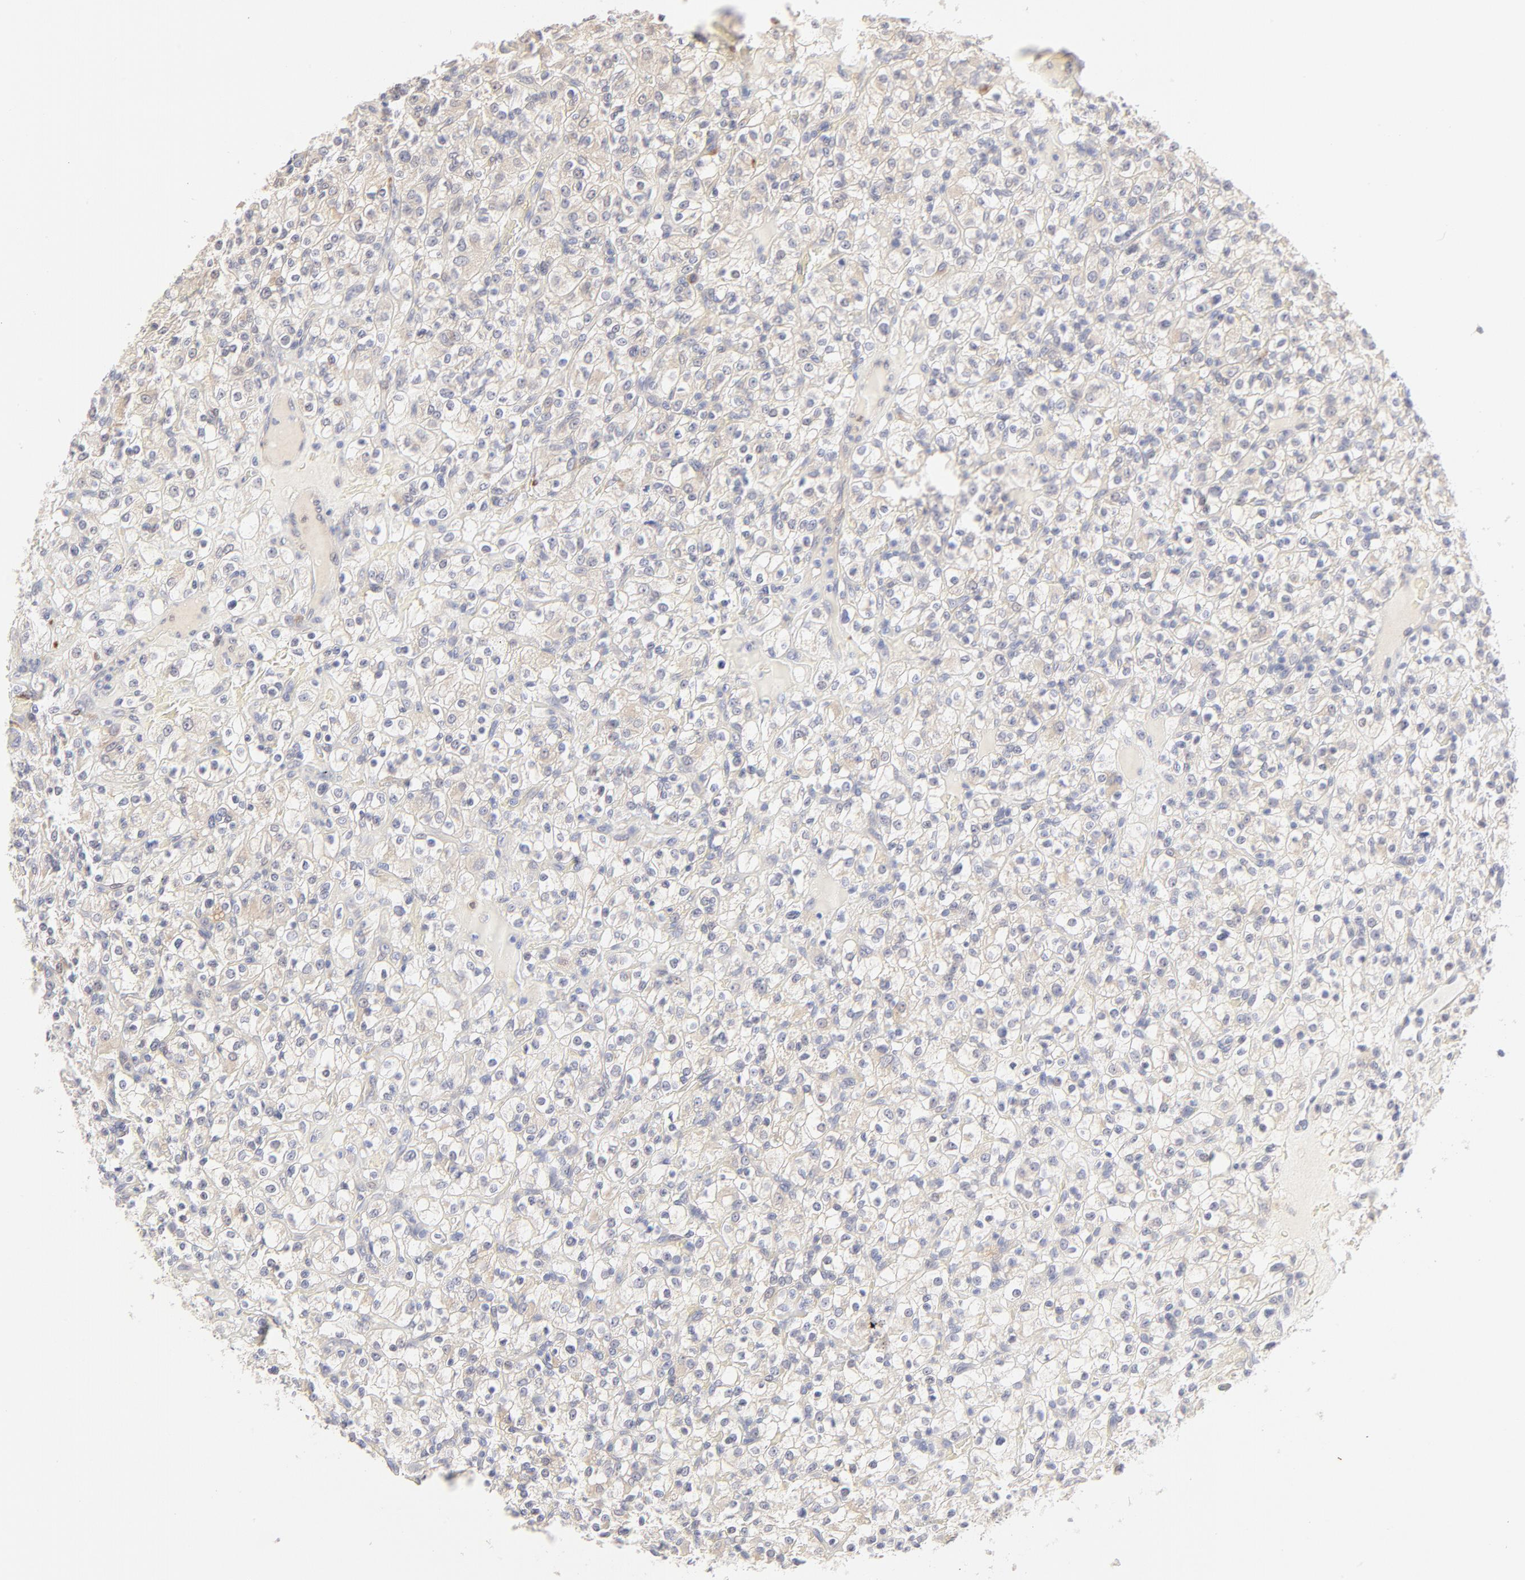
{"staining": {"intensity": "moderate", "quantity": "<25%", "location": "cytoplasmic/membranous"}, "tissue": "renal cancer", "cell_type": "Tumor cells", "image_type": "cancer", "snomed": [{"axis": "morphology", "description": "Normal tissue, NOS"}, {"axis": "morphology", "description": "Adenocarcinoma, NOS"}, {"axis": "topography", "description": "Kidney"}], "caption": "About <25% of tumor cells in renal adenocarcinoma reveal moderate cytoplasmic/membranous protein staining as visualized by brown immunohistochemical staining.", "gene": "NKX2-2", "patient": {"sex": "female", "age": 72}}